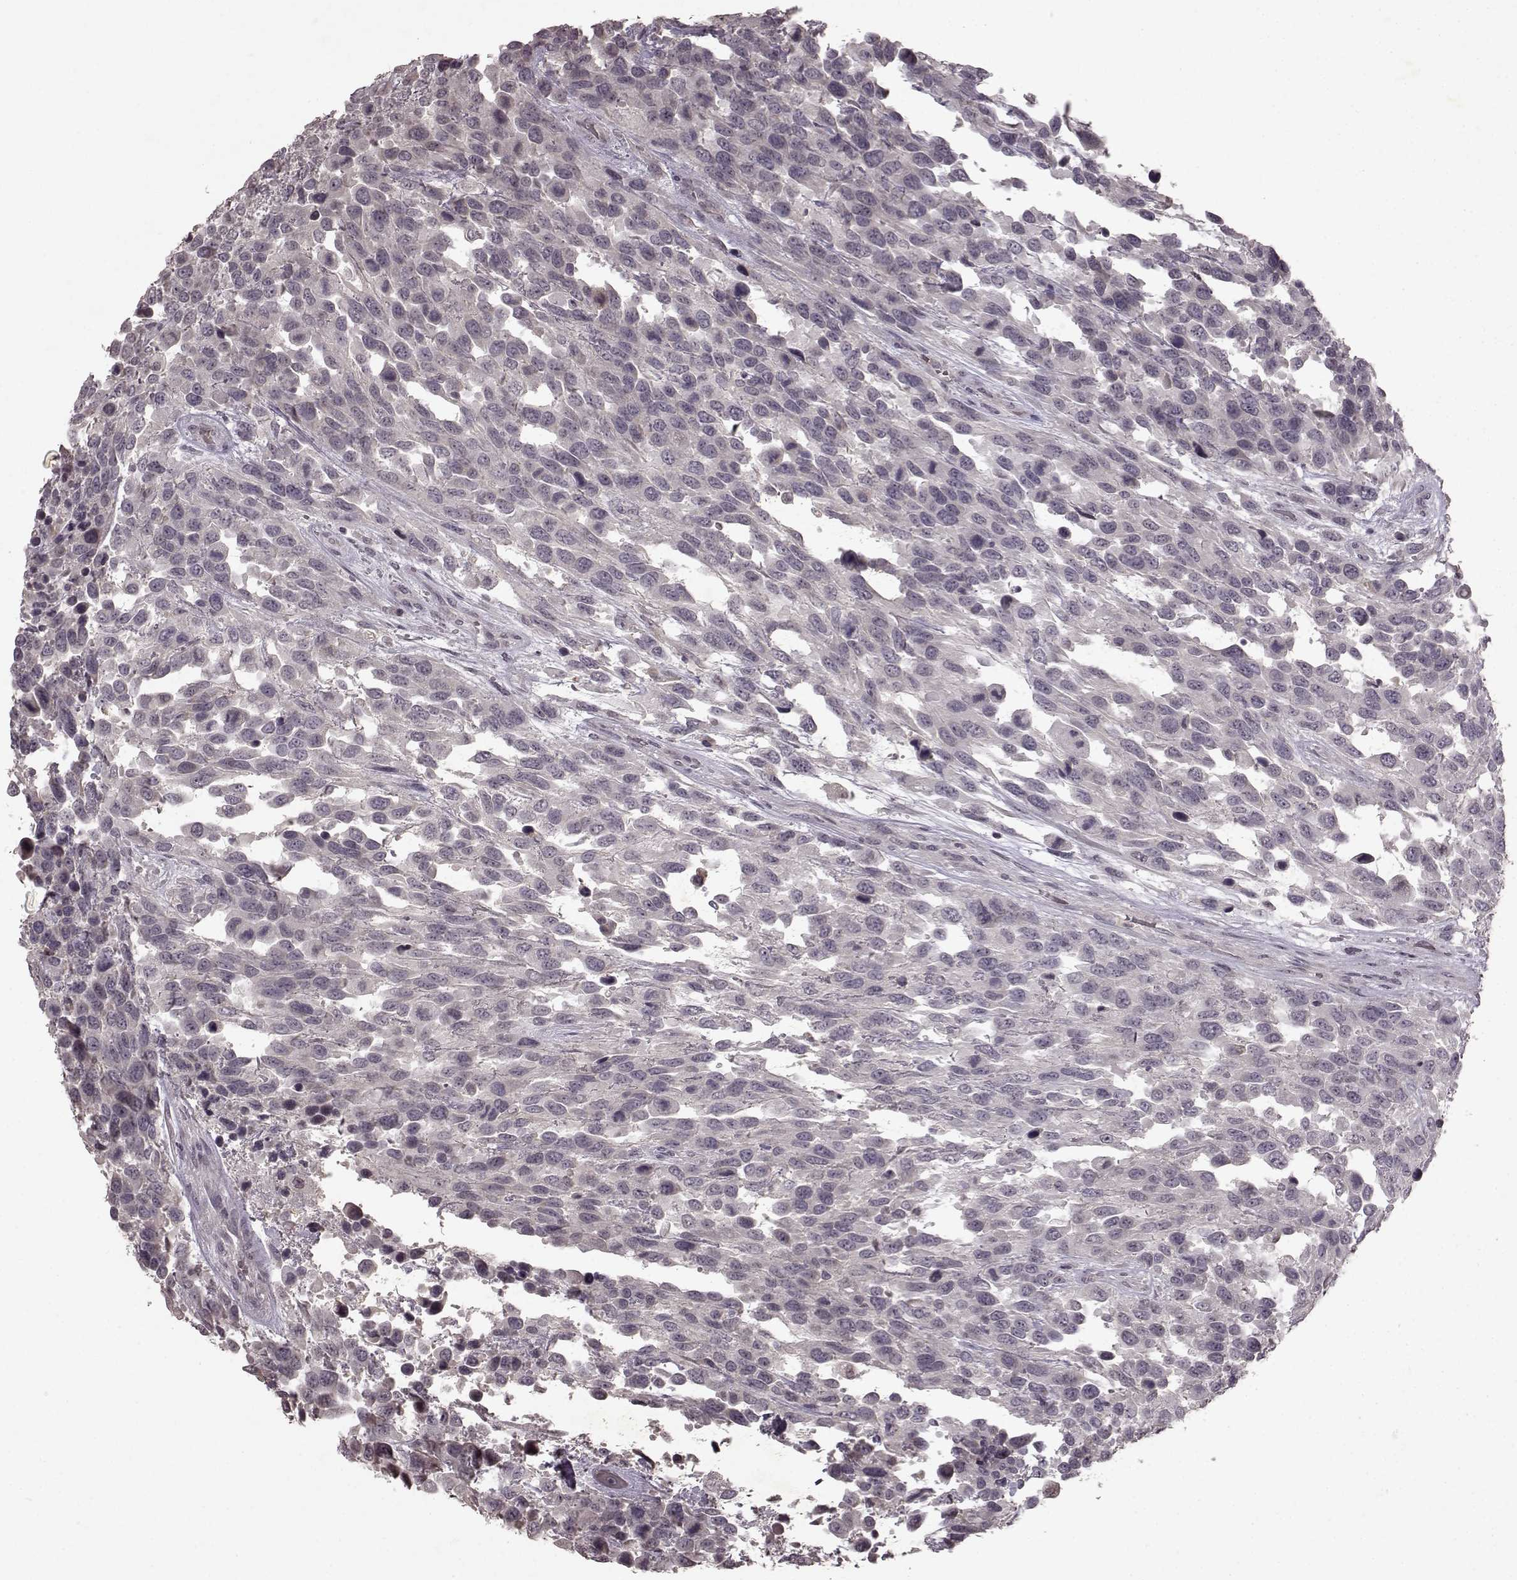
{"staining": {"intensity": "negative", "quantity": "none", "location": "none"}, "tissue": "urothelial cancer", "cell_type": "Tumor cells", "image_type": "cancer", "snomed": [{"axis": "morphology", "description": "Urothelial carcinoma, High grade"}, {"axis": "topography", "description": "Urinary bladder"}], "caption": "Micrograph shows no significant protein positivity in tumor cells of urothelial cancer.", "gene": "LHB", "patient": {"sex": "female", "age": 70}}